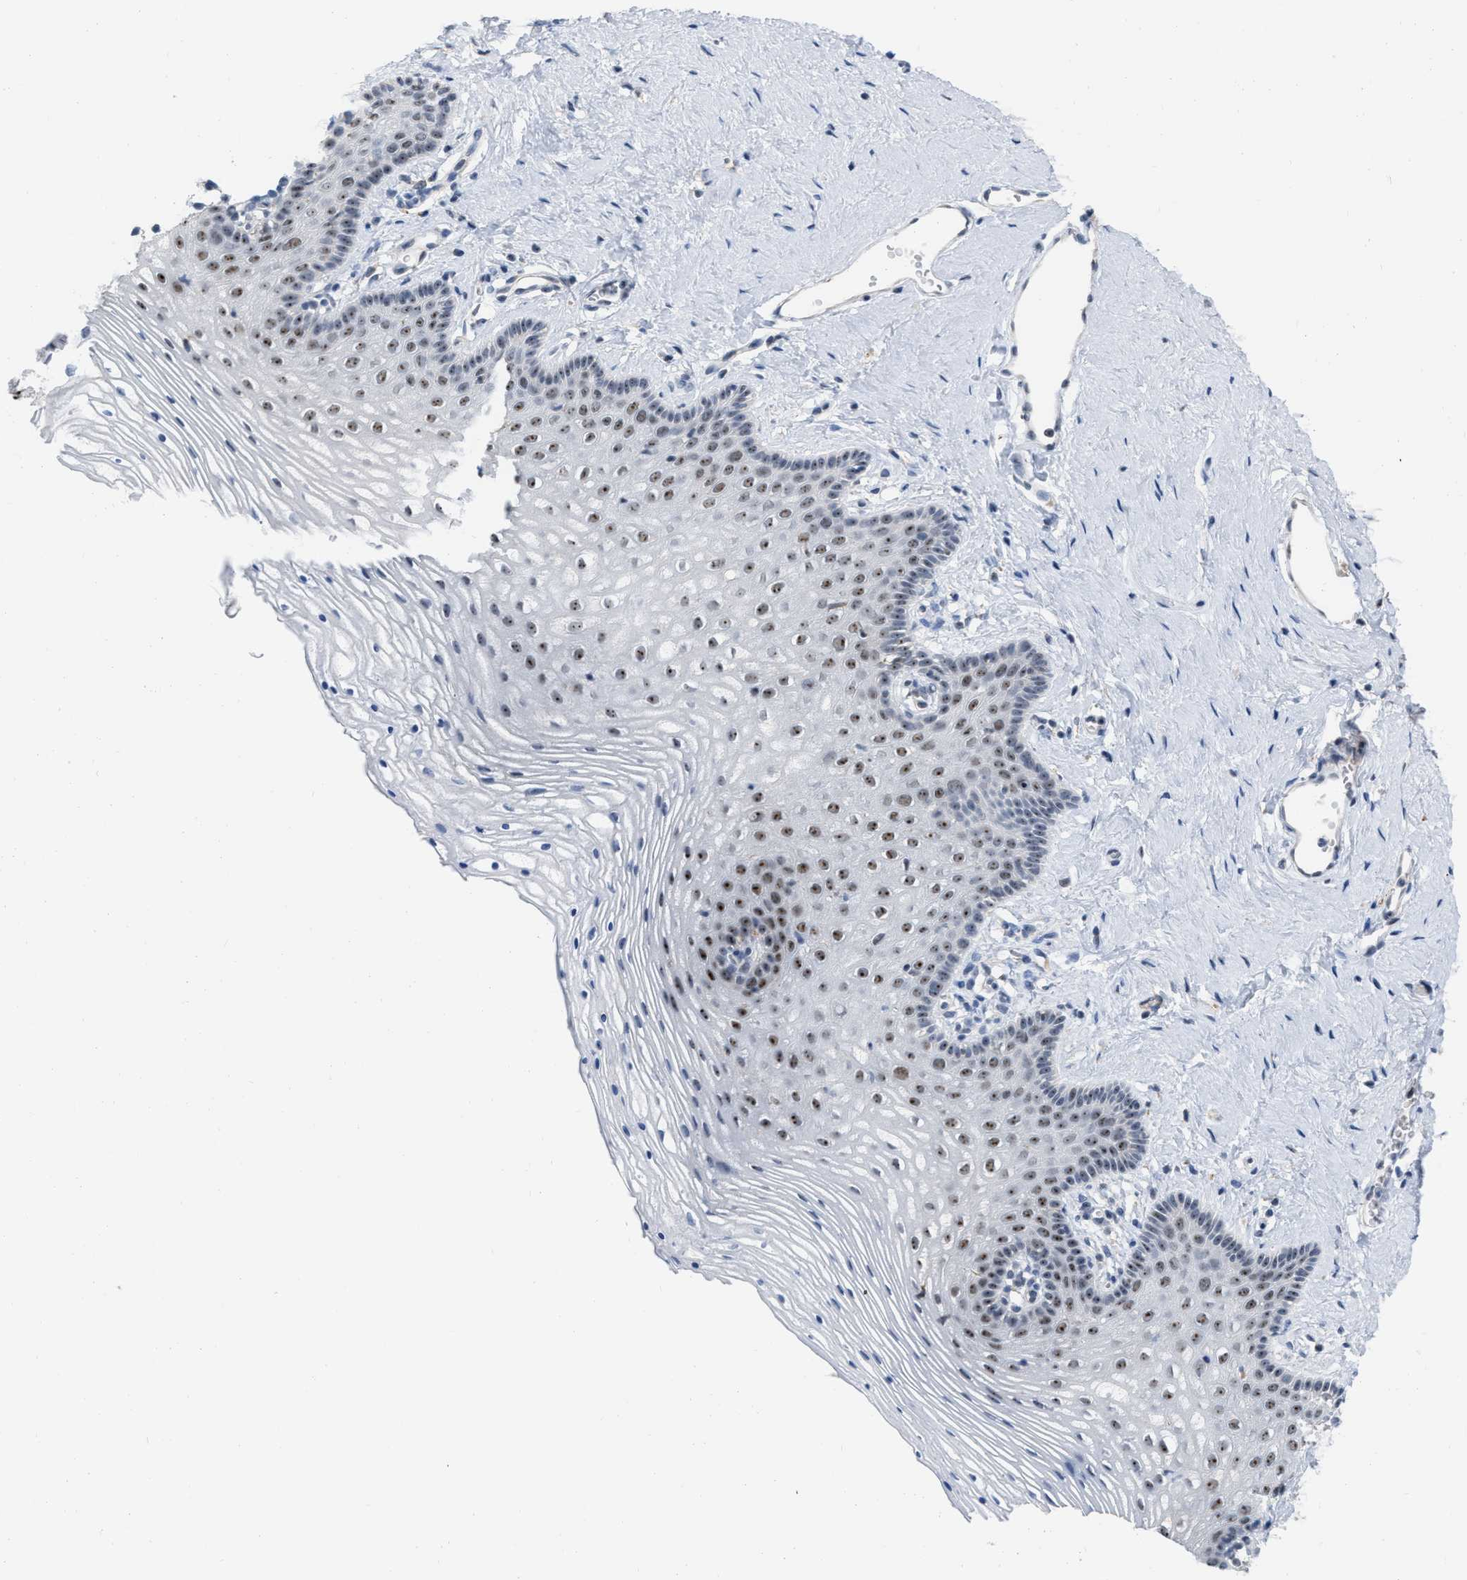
{"staining": {"intensity": "moderate", "quantity": ">75%", "location": "nuclear"}, "tissue": "vagina", "cell_type": "Squamous epithelial cells", "image_type": "normal", "snomed": [{"axis": "morphology", "description": "Normal tissue, NOS"}, {"axis": "topography", "description": "Vagina"}], "caption": "This is an image of immunohistochemistry (IHC) staining of normal vagina, which shows moderate positivity in the nuclear of squamous epithelial cells.", "gene": "ELAC2", "patient": {"sex": "female", "age": 32}}